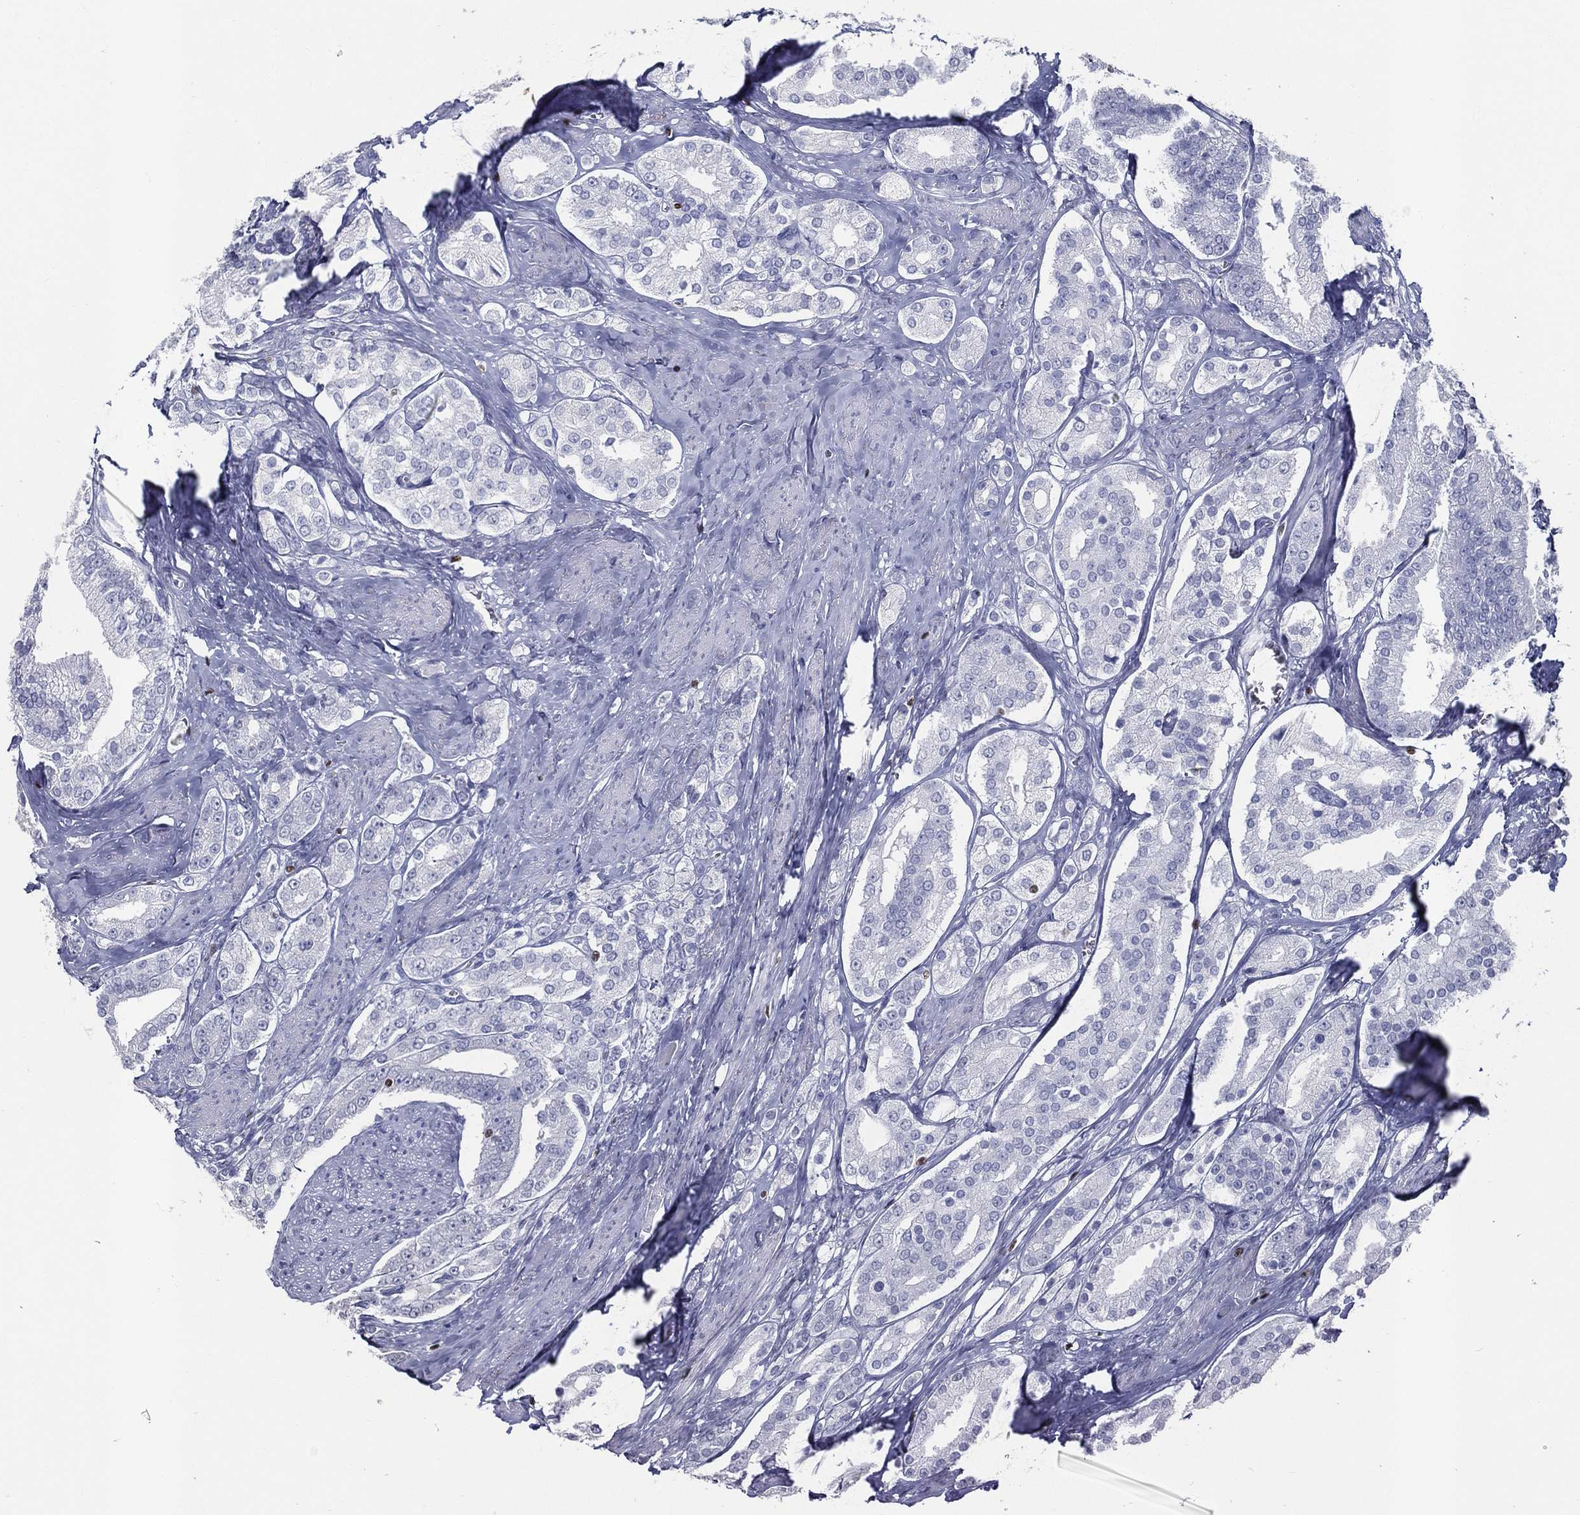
{"staining": {"intensity": "negative", "quantity": "none", "location": "none"}, "tissue": "prostate cancer", "cell_type": "Tumor cells", "image_type": "cancer", "snomed": [{"axis": "morphology", "description": "Adenocarcinoma, NOS"}, {"axis": "topography", "description": "Prostate and seminal vesicle, NOS"}, {"axis": "topography", "description": "Prostate"}], "caption": "The photomicrograph reveals no staining of tumor cells in prostate cancer. (DAB (3,3'-diaminobenzidine) immunohistochemistry, high magnification).", "gene": "PYHIN1", "patient": {"sex": "male", "age": 67}}